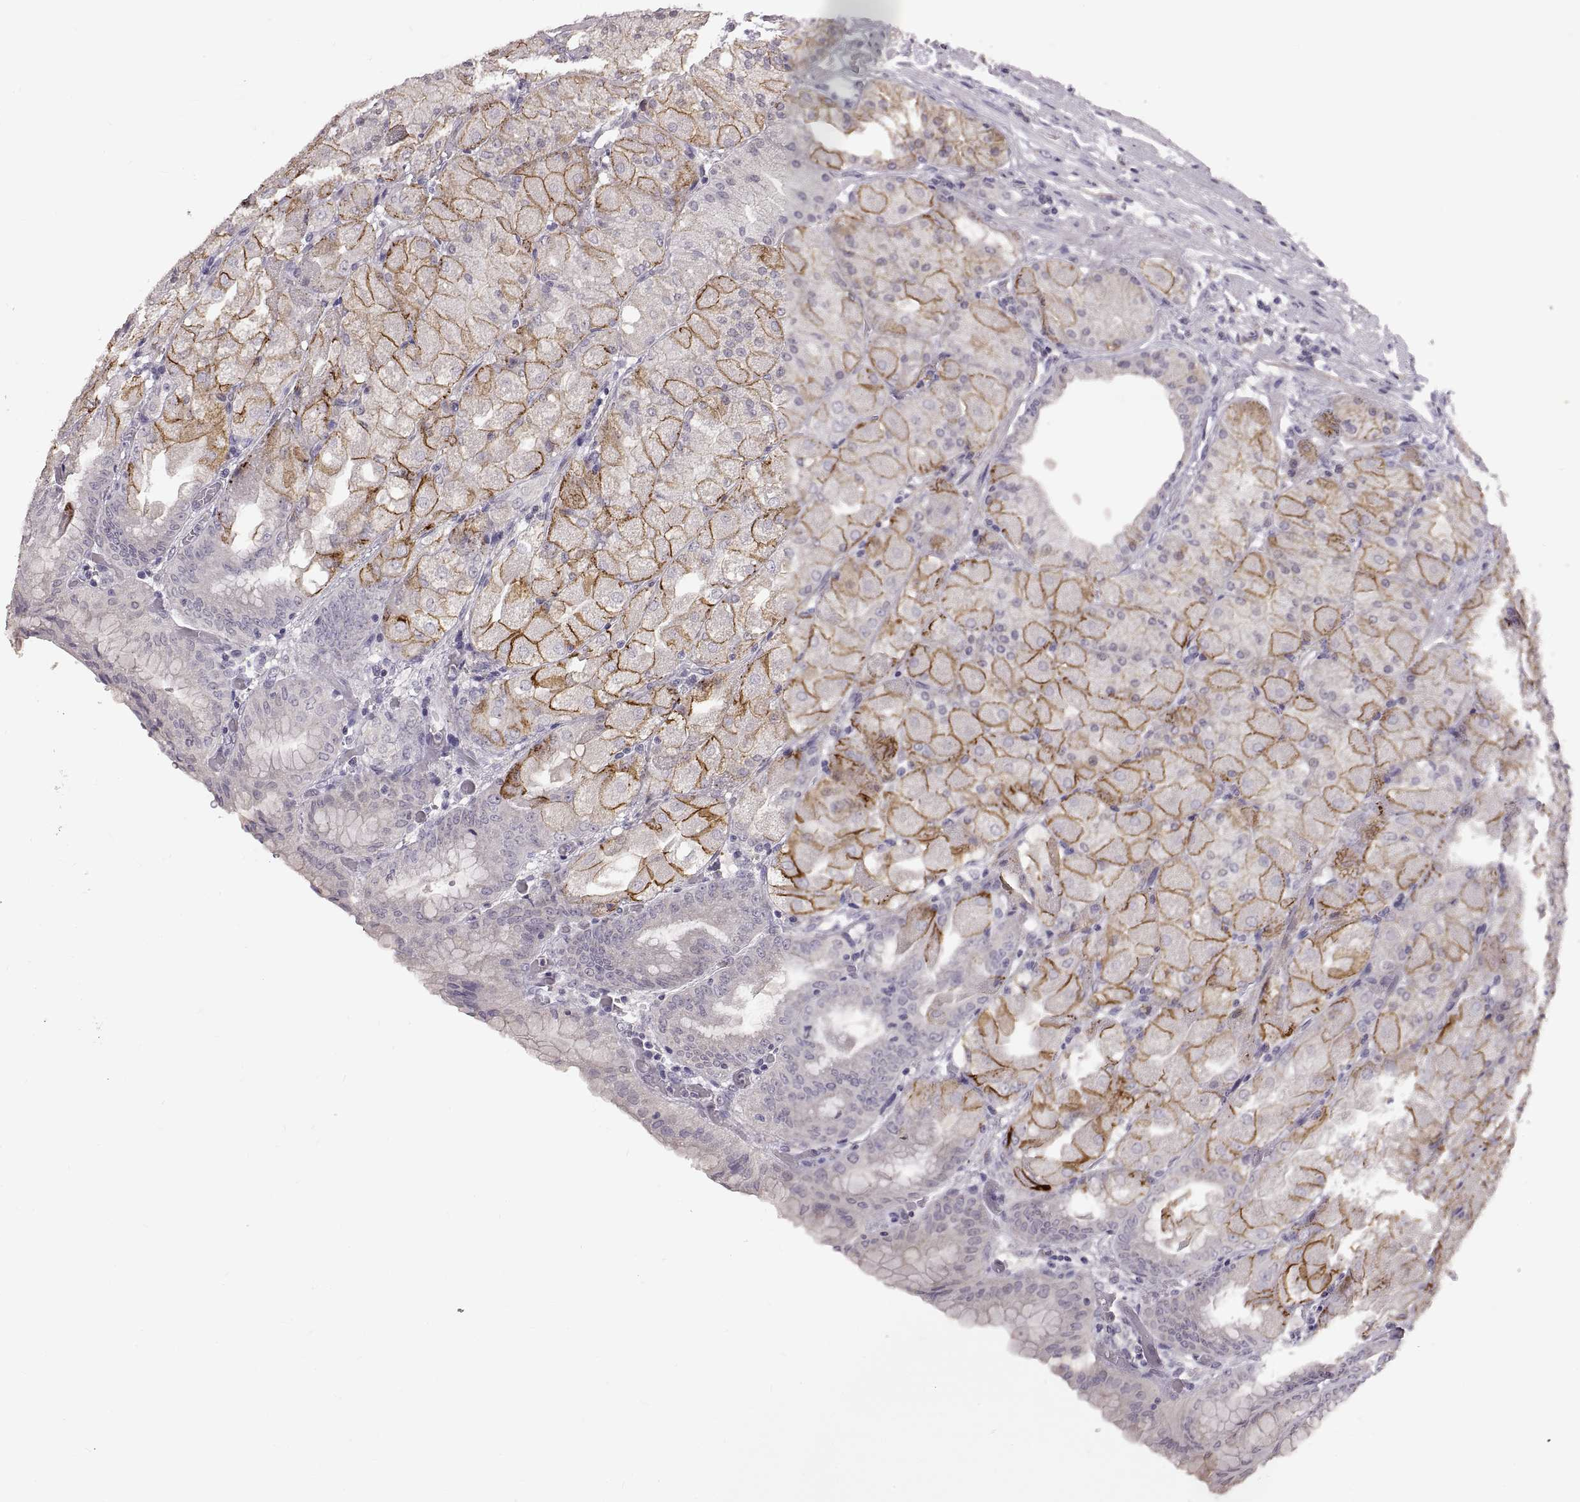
{"staining": {"intensity": "strong", "quantity": "25%-75%", "location": "cytoplasmic/membranous"}, "tissue": "stomach", "cell_type": "Glandular cells", "image_type": "normal", "snomed": [{"axis": "morphology", "description": "Normal tissue, NOS"}, {"axis": "topography", "description": "Stomach, upper"}, {"axis": "topography", "description": "Stomach"}, {"axis": "topography", "description": "Stomach, lower"}], "caption": "Immunohistochemistry (IHC) of unremarkable stomach exhibits high levels of strong cytoplasmic/membranous positivity in approximately 25%-75% of glandular cells.", "gene": "CDH2", "patient": {"sex": "male", "age": 62}}